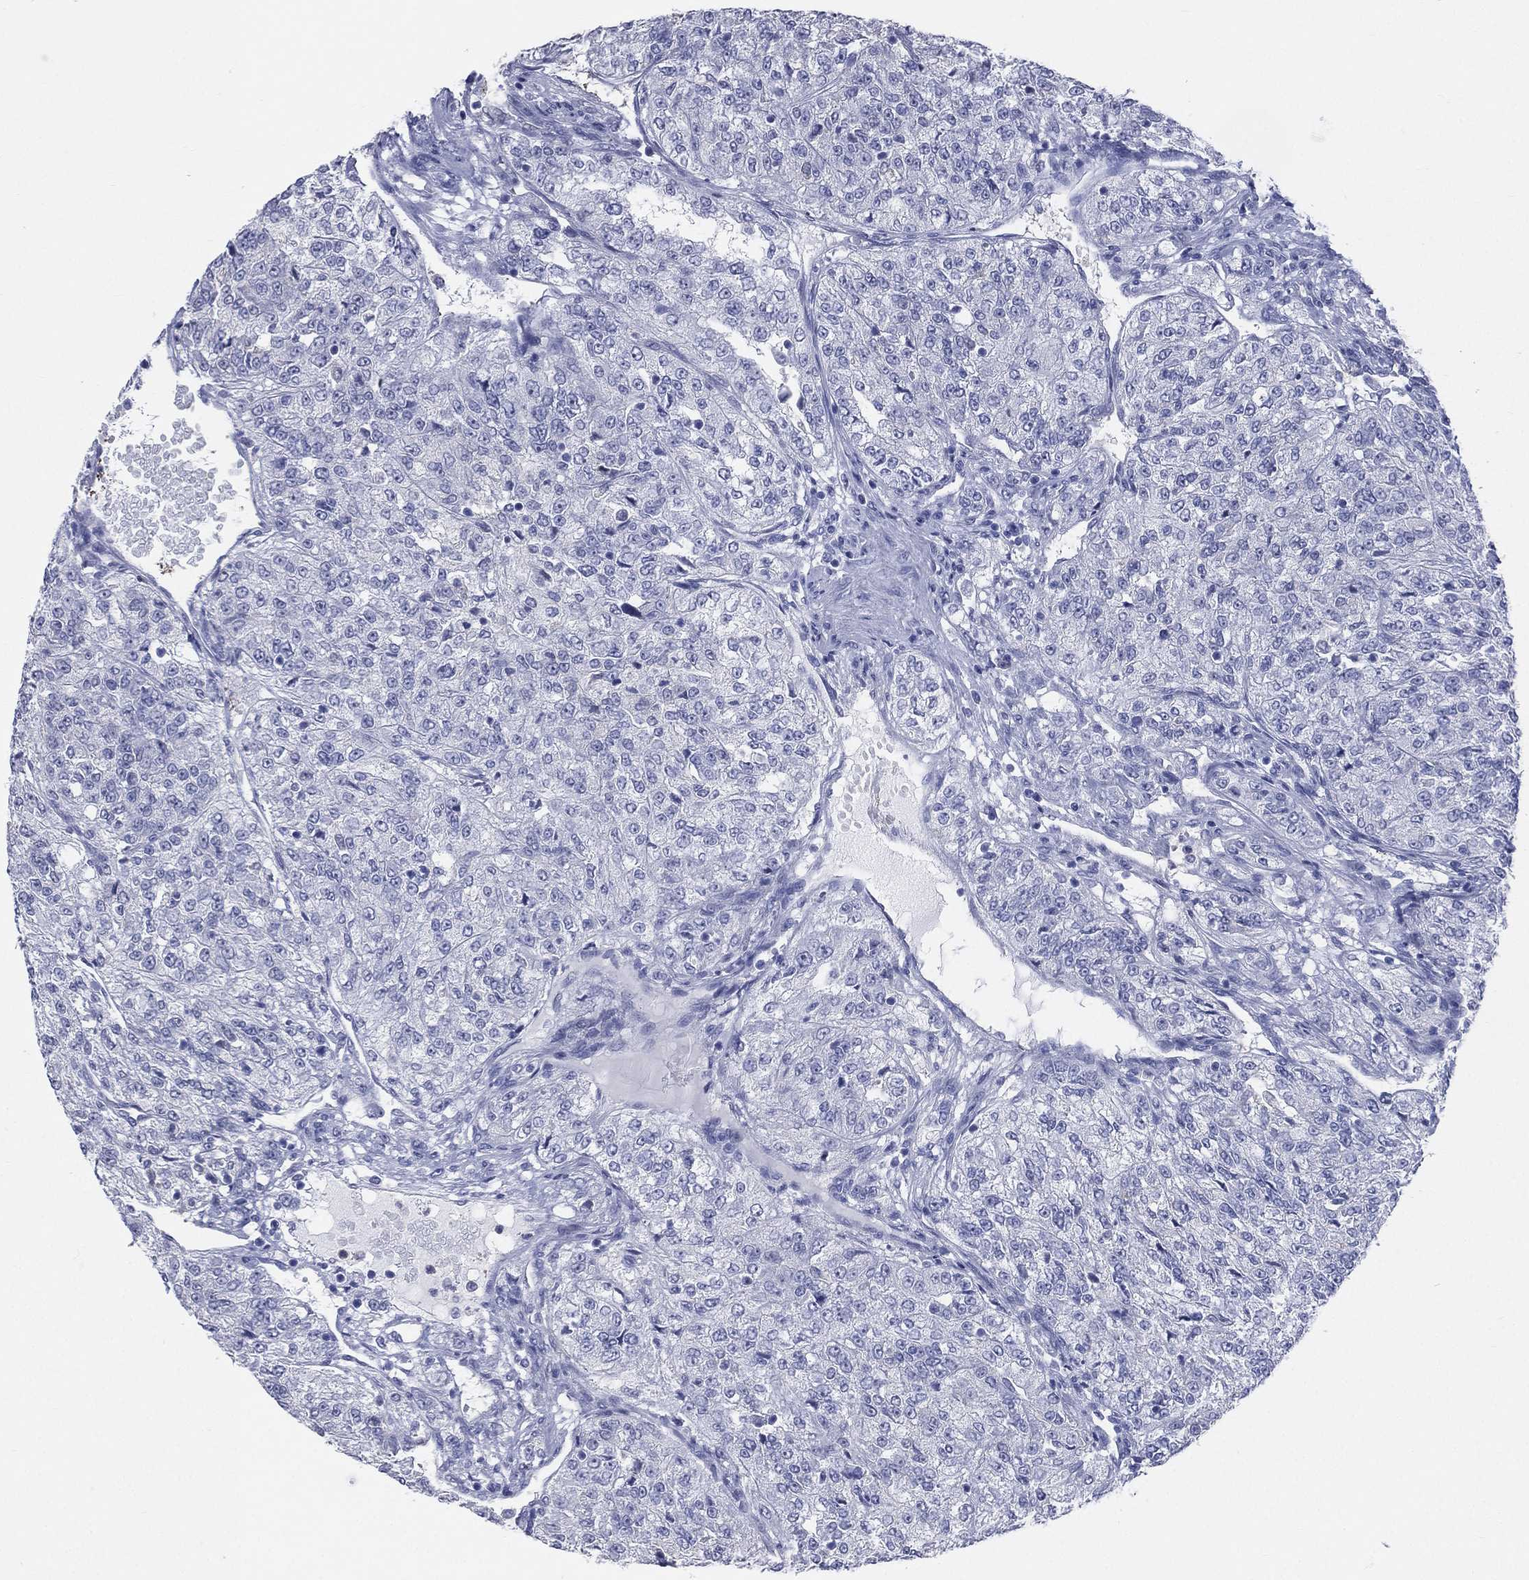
{"staining": {"intensity": "negative", "quantity": "none", "location": "none"}, "tissue": "renal cancer", "cell_type": "Tumor cells", "image_type": "cancer", "snomed": [{"axis": "morphology", "description": "Adenocarcinoma, NOS"}, {"axis": "topography", "description": "Kidney"}], "caption": "Histopathology image shows no protein positivity in tumor cells of renal cancer tissue. The staining was performed using DAB to visualize the protein expression in brown, while the nuclei were stained in blue with hematoxylin (Magnification: 20x).", "gene": "AKAP3", "patient": {"sex": "female", "age": 63}}